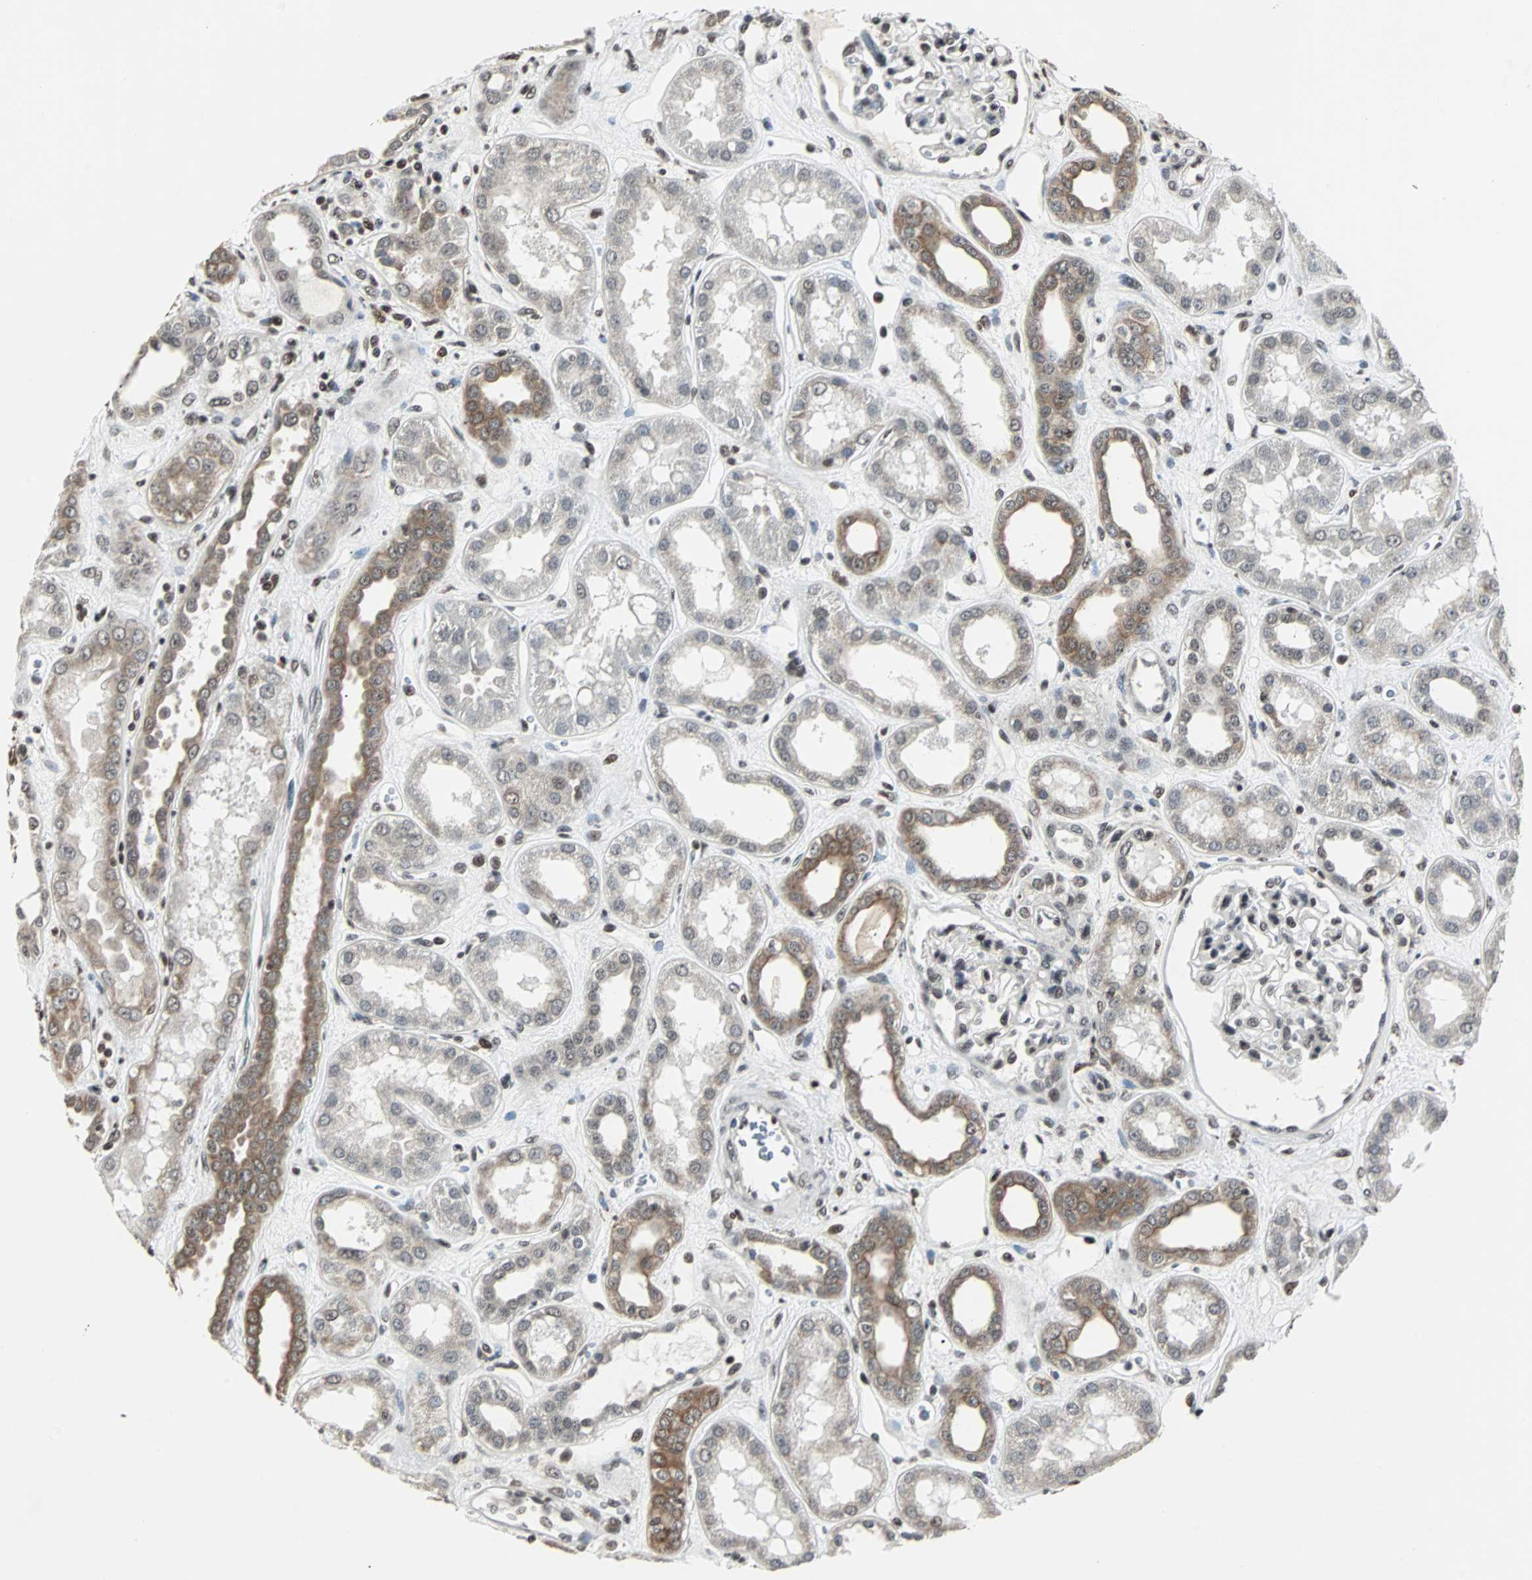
{"staining": {"intensity": "moderate", "quantity": ">75%", "location": "nuclear"}, "tissue": "kidney", "cell_type": "Cells in glomeruli", "image_type": "normal", "snomed": [{"axis": "morphology", "description": "Normal tissue, NOS"}, {"axis": "topography", "description": "Kidney"}], "caption": "Moderate nuclear expression for a protein is identified in approximately >75% of cells in glomeruli of unremarkable kidney using immunohistochemistry.", "gene": "TERF2IP", "patient": {"sex": "male", "age": 59}}